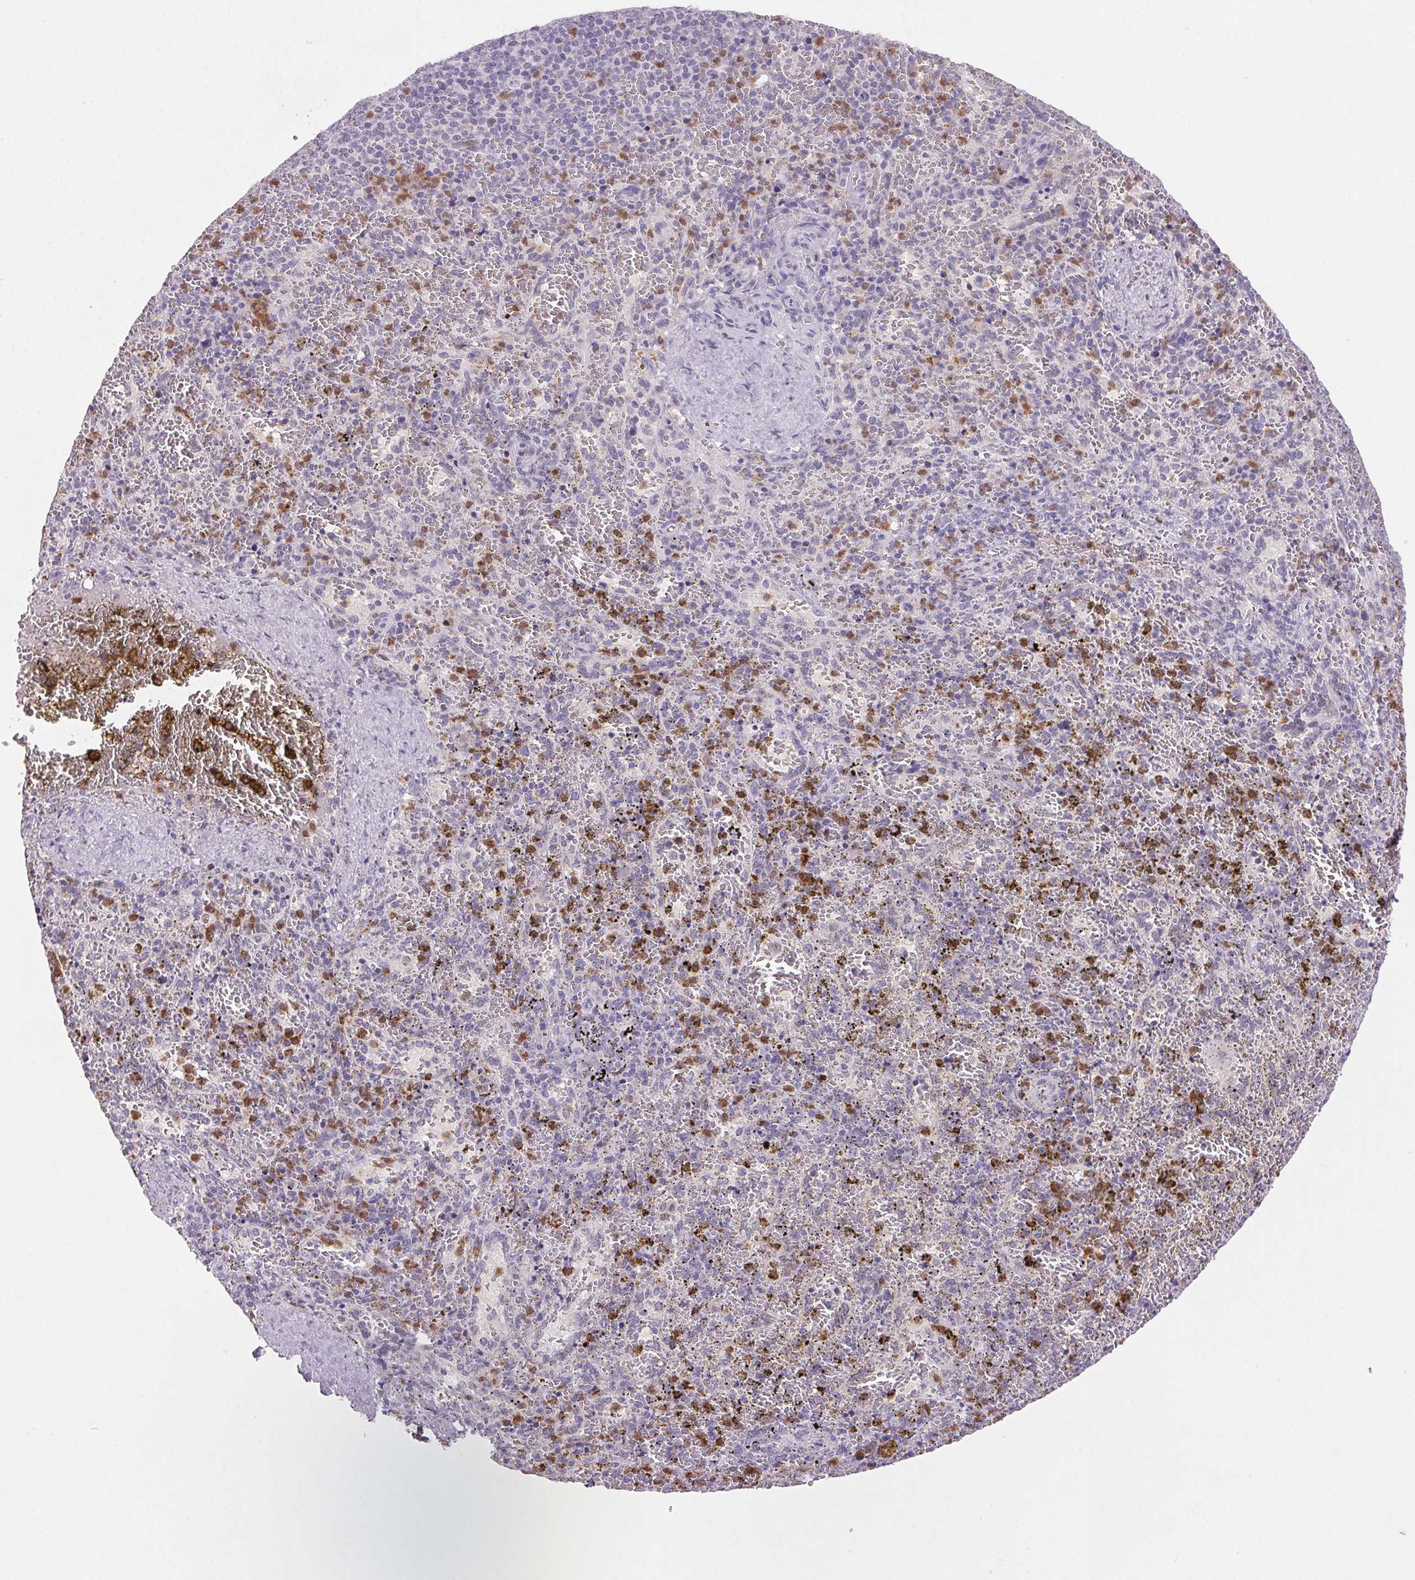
{"staining": {"intensity": "moderate", "quantity": "25%-75%", "location": "cytoplasmic/membranous,nuclear"}, "tissue": "spleen", "cell_type": "Cells in red pulp", "image_type": "normal", "snomed": [{"axis": "morphology", "description": "Normal tissue, NOS"}, {"axis": "topography", "description": "Spleen"}], "caption": "Brown immunohistochemical staining in benign spleen shows moderate cytoplasmic/membranous,nuclear expression in approximately 25%-75% of cells in red pulp.", "gene": "TRDN", "patient": {"sex": "female", "age": 50}}